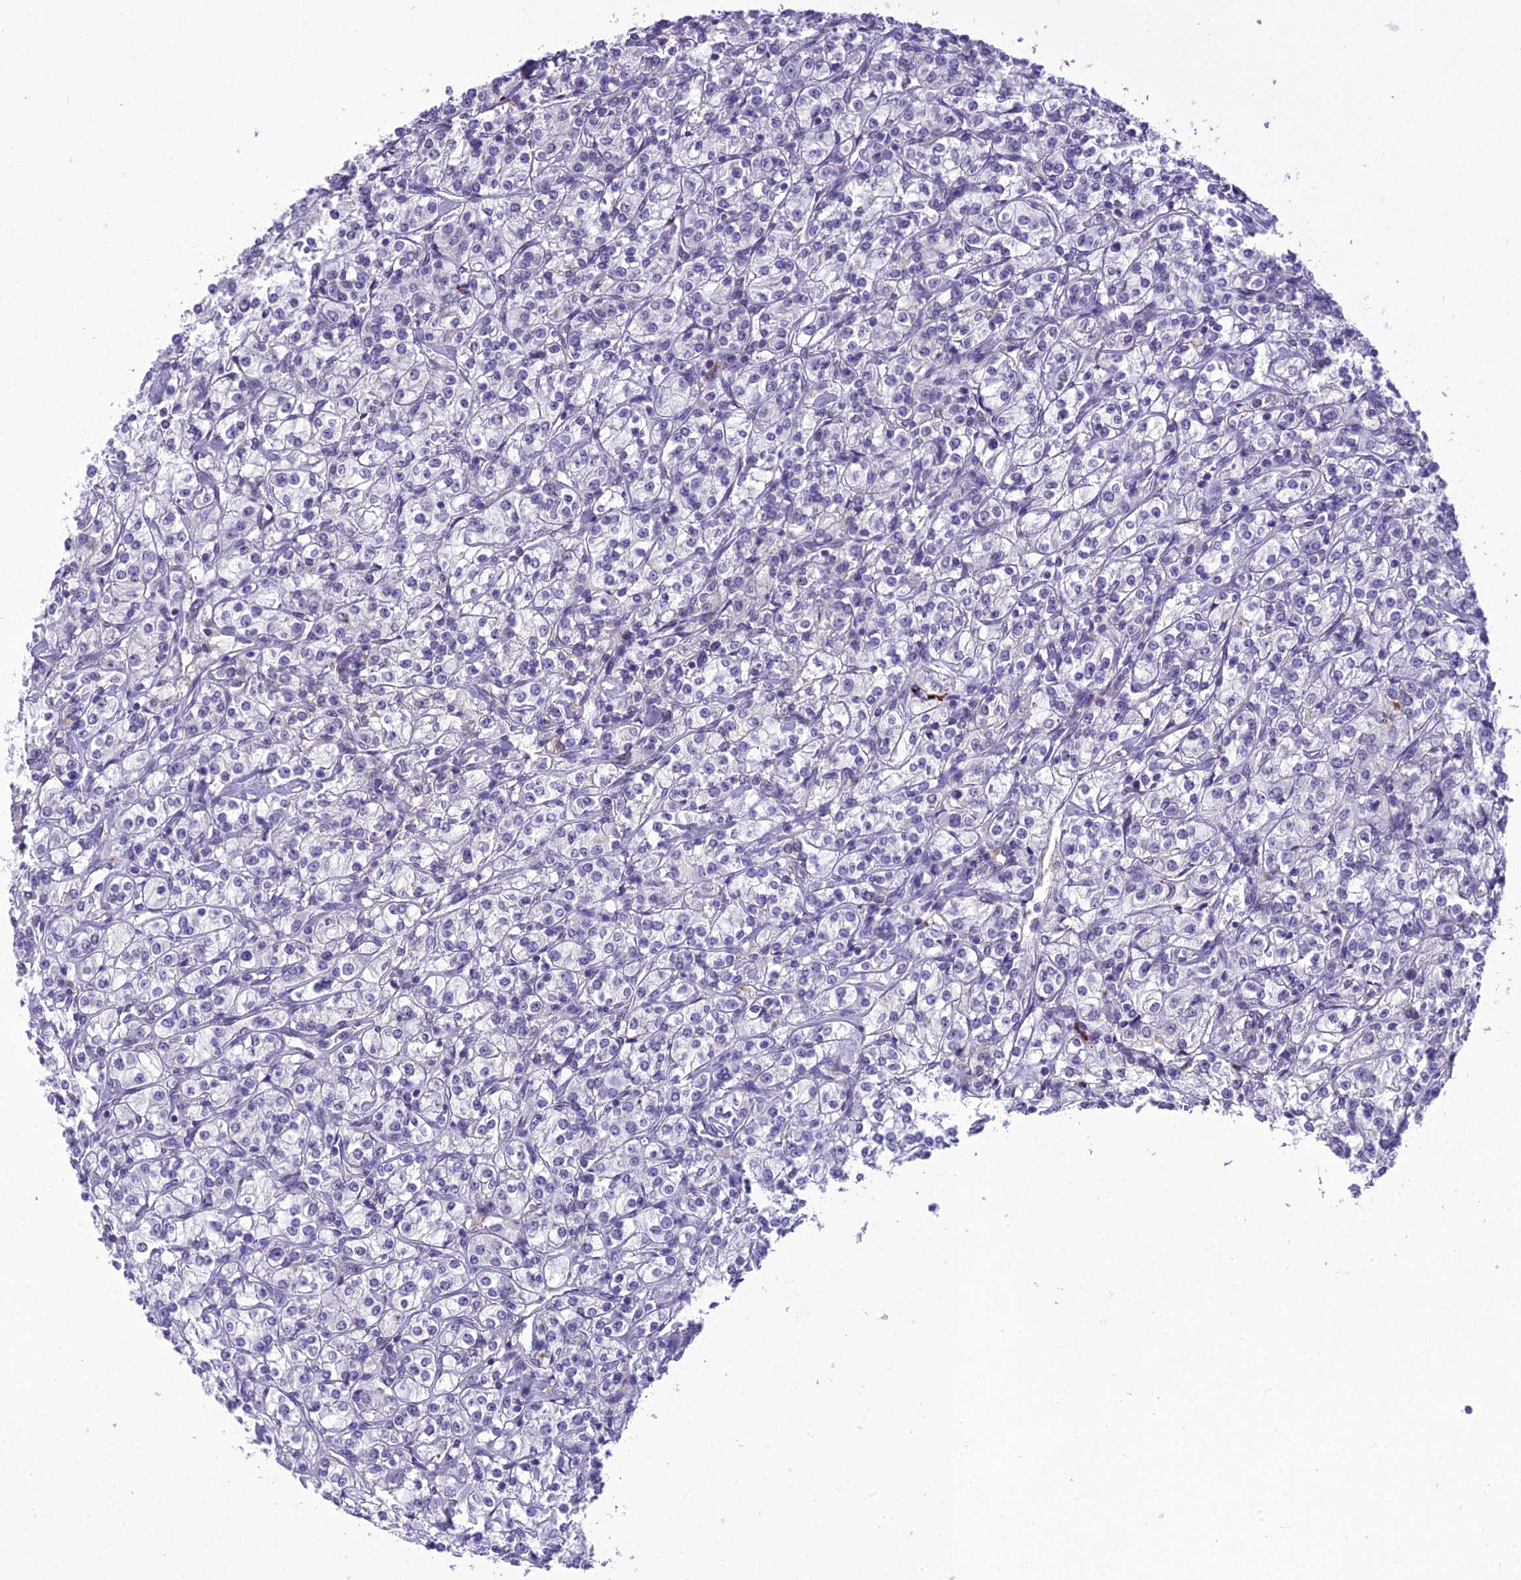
{"staining": {"intensity": "negative", "quantity": "none", "location": "none"}, "tissue": "renal cancer", "cell_type": "Tumor cells", "image_type": "cancer", "snomed": [{"axis": "morphology", "description": "Adenocarcinoma, NOS"}, {"axis": "topography", "description": "Kidney"}], "caption": "The histopathology image reveals no staining of tumor cells in renal cancer (adenocarcinoma). (DAB (3,3'-diaminobenzidine) immunohistochemistry, high magnification).", "gene": "SH3RF3", "patient": {"sex": "male", "age": 77}}